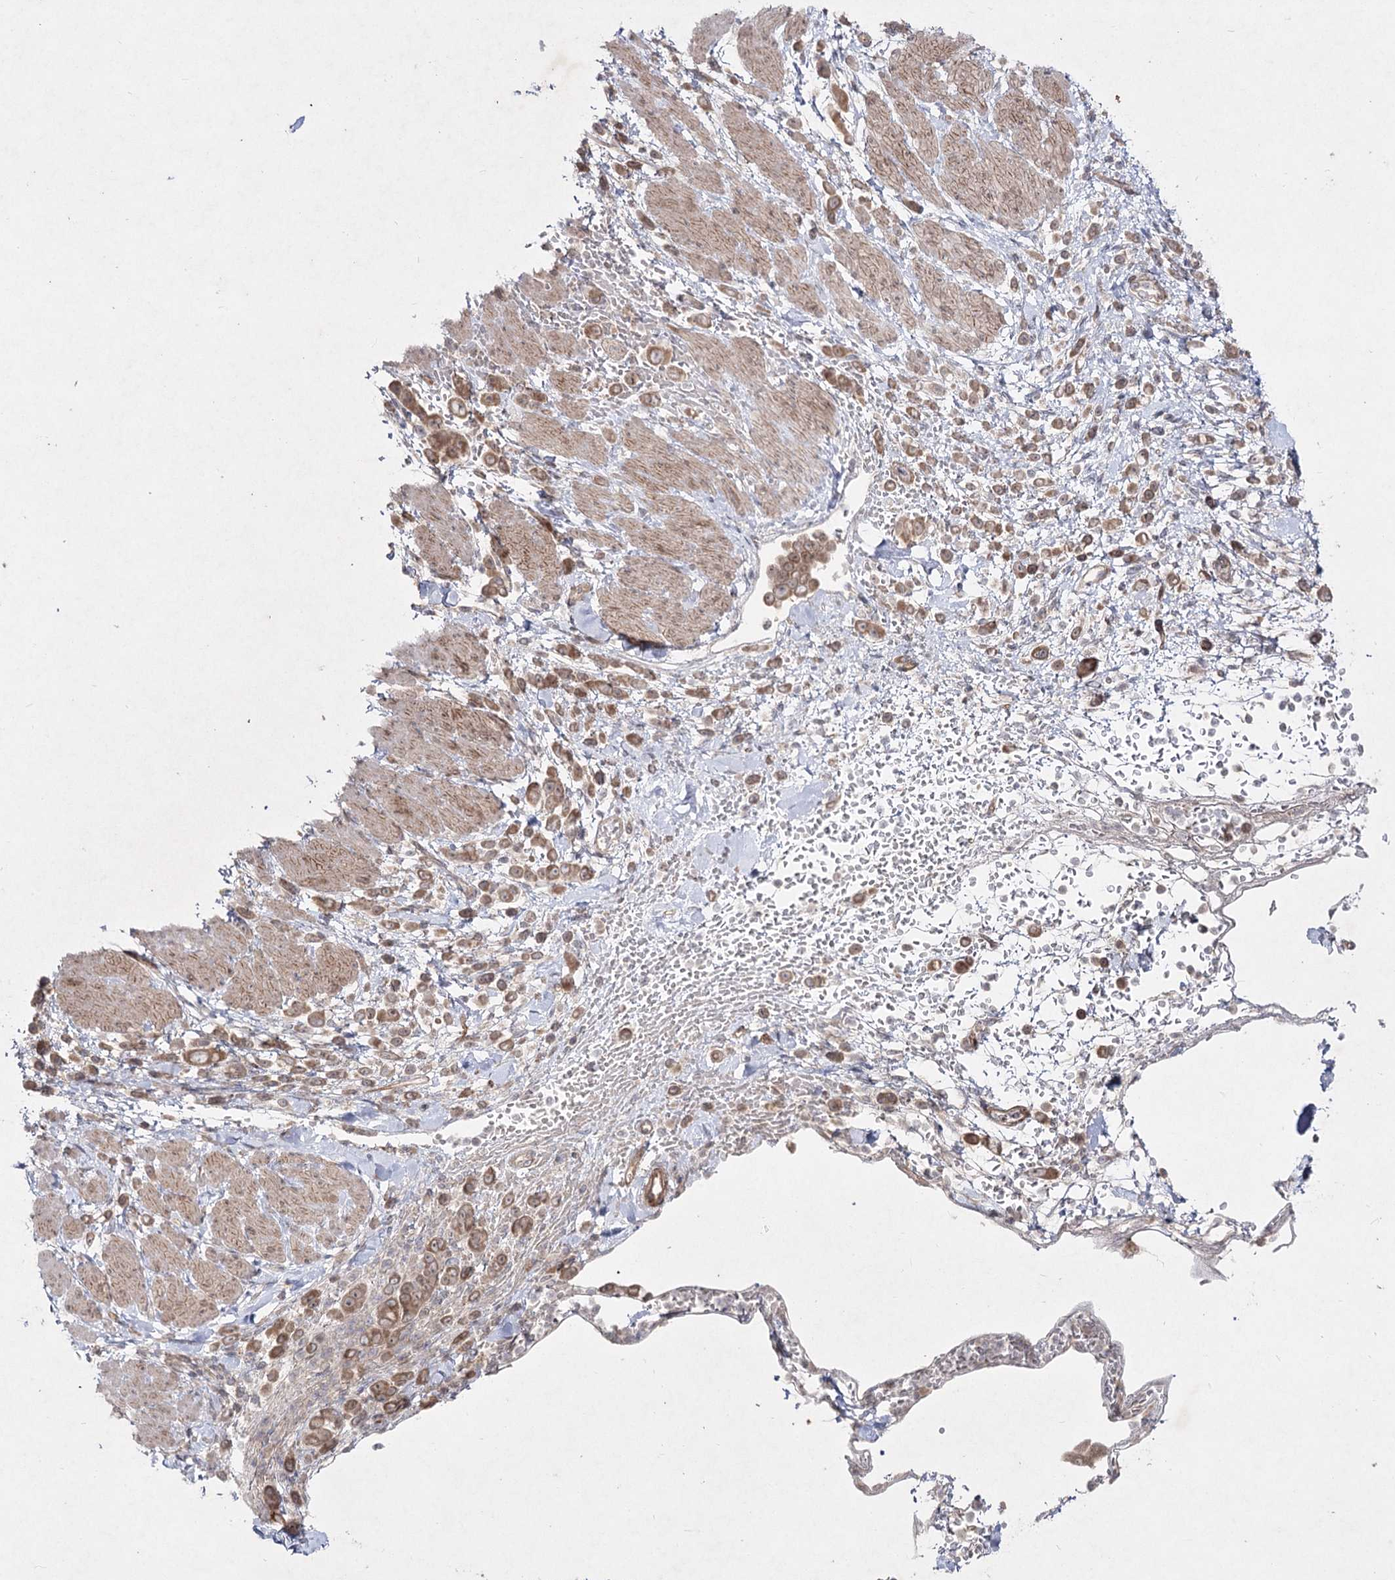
{"staining": {"intensity": "moderate", "quantity": ">75%", "location": "cytoplasmic/membranous"}, "tissue": "pancreatic cancer", "cell_type": "Tumor cells", "image_type": "cancer", "snomed": [{"axis": "morphology", "description": "Normal tissue, NOS"}, {"axis": "morphology", "description": "Adenocarcinoma, NOS"}, {"axis": "topography", "description": "Pancreas"}], "caption": "Pancreatic cancer (adenocarcinoma) stained for a protein (brown) demonstrates moderate cytoplasmic/membranous positive positivity in about >75% of tumor cells.", "gene": "CIB2", "patient": {"sex": "female", "age": 64}}